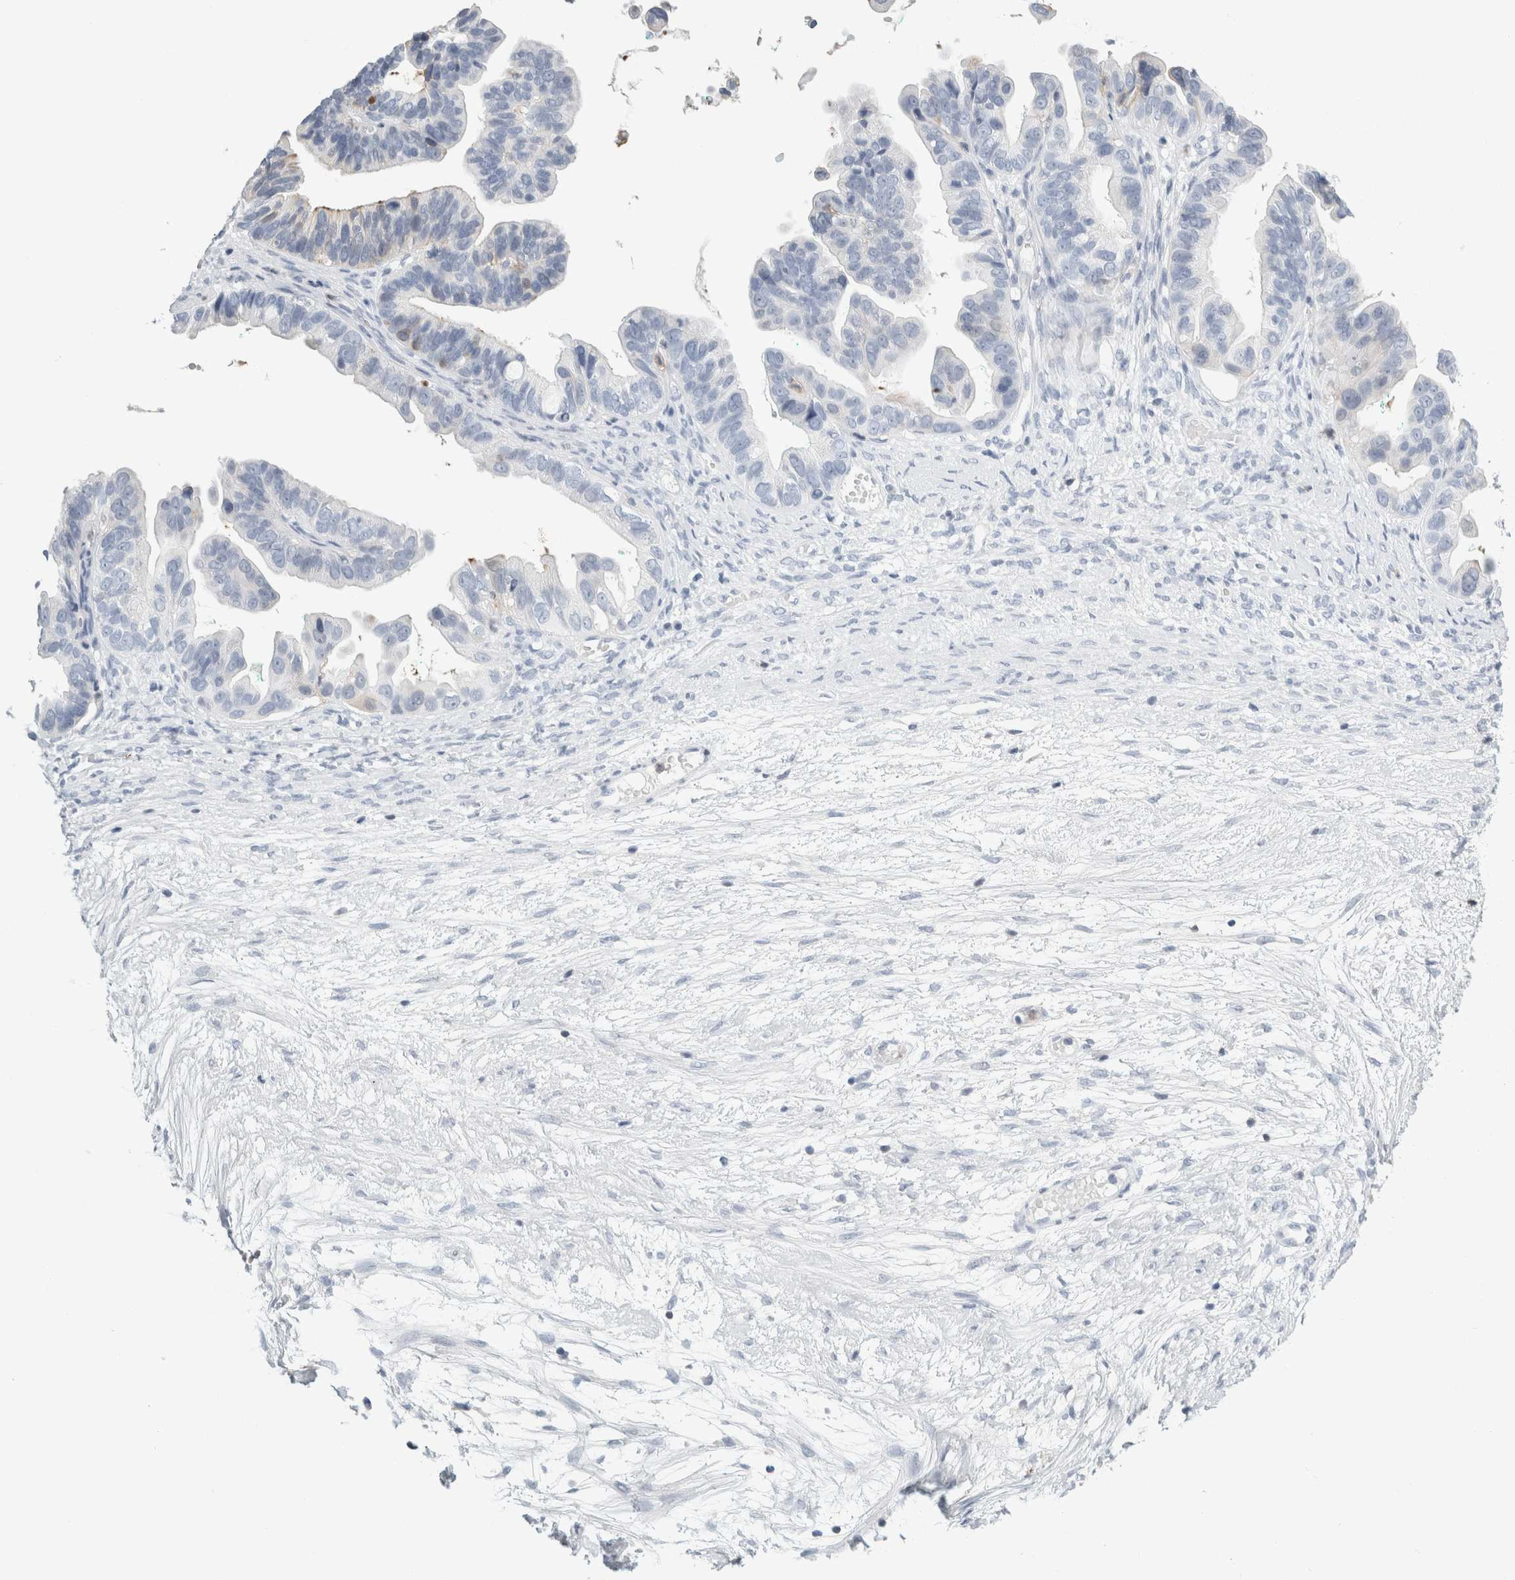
{"staining": {"intensity": "negative", "quantity": "none", "location": "none"}, "tissue": "ovarian cancer", "cell_type": "Tumor cells", "image_type": "cancer", "snomed": [{"axis": "morphology", "description": "Cystadenocarcinoma, serous, NOS"}, {"axis": "topography", "description": "Ovary"}], "caption": "High magnification brightfield microscopy of serous cystadenocarcinoma (ovarian) stained with DAB (brown) and counterstained with hematoxylin (blue): tumor cells show no significant positivity.", "gene": "P2RY2", "patient": {"sex": "female", "age": 56}}